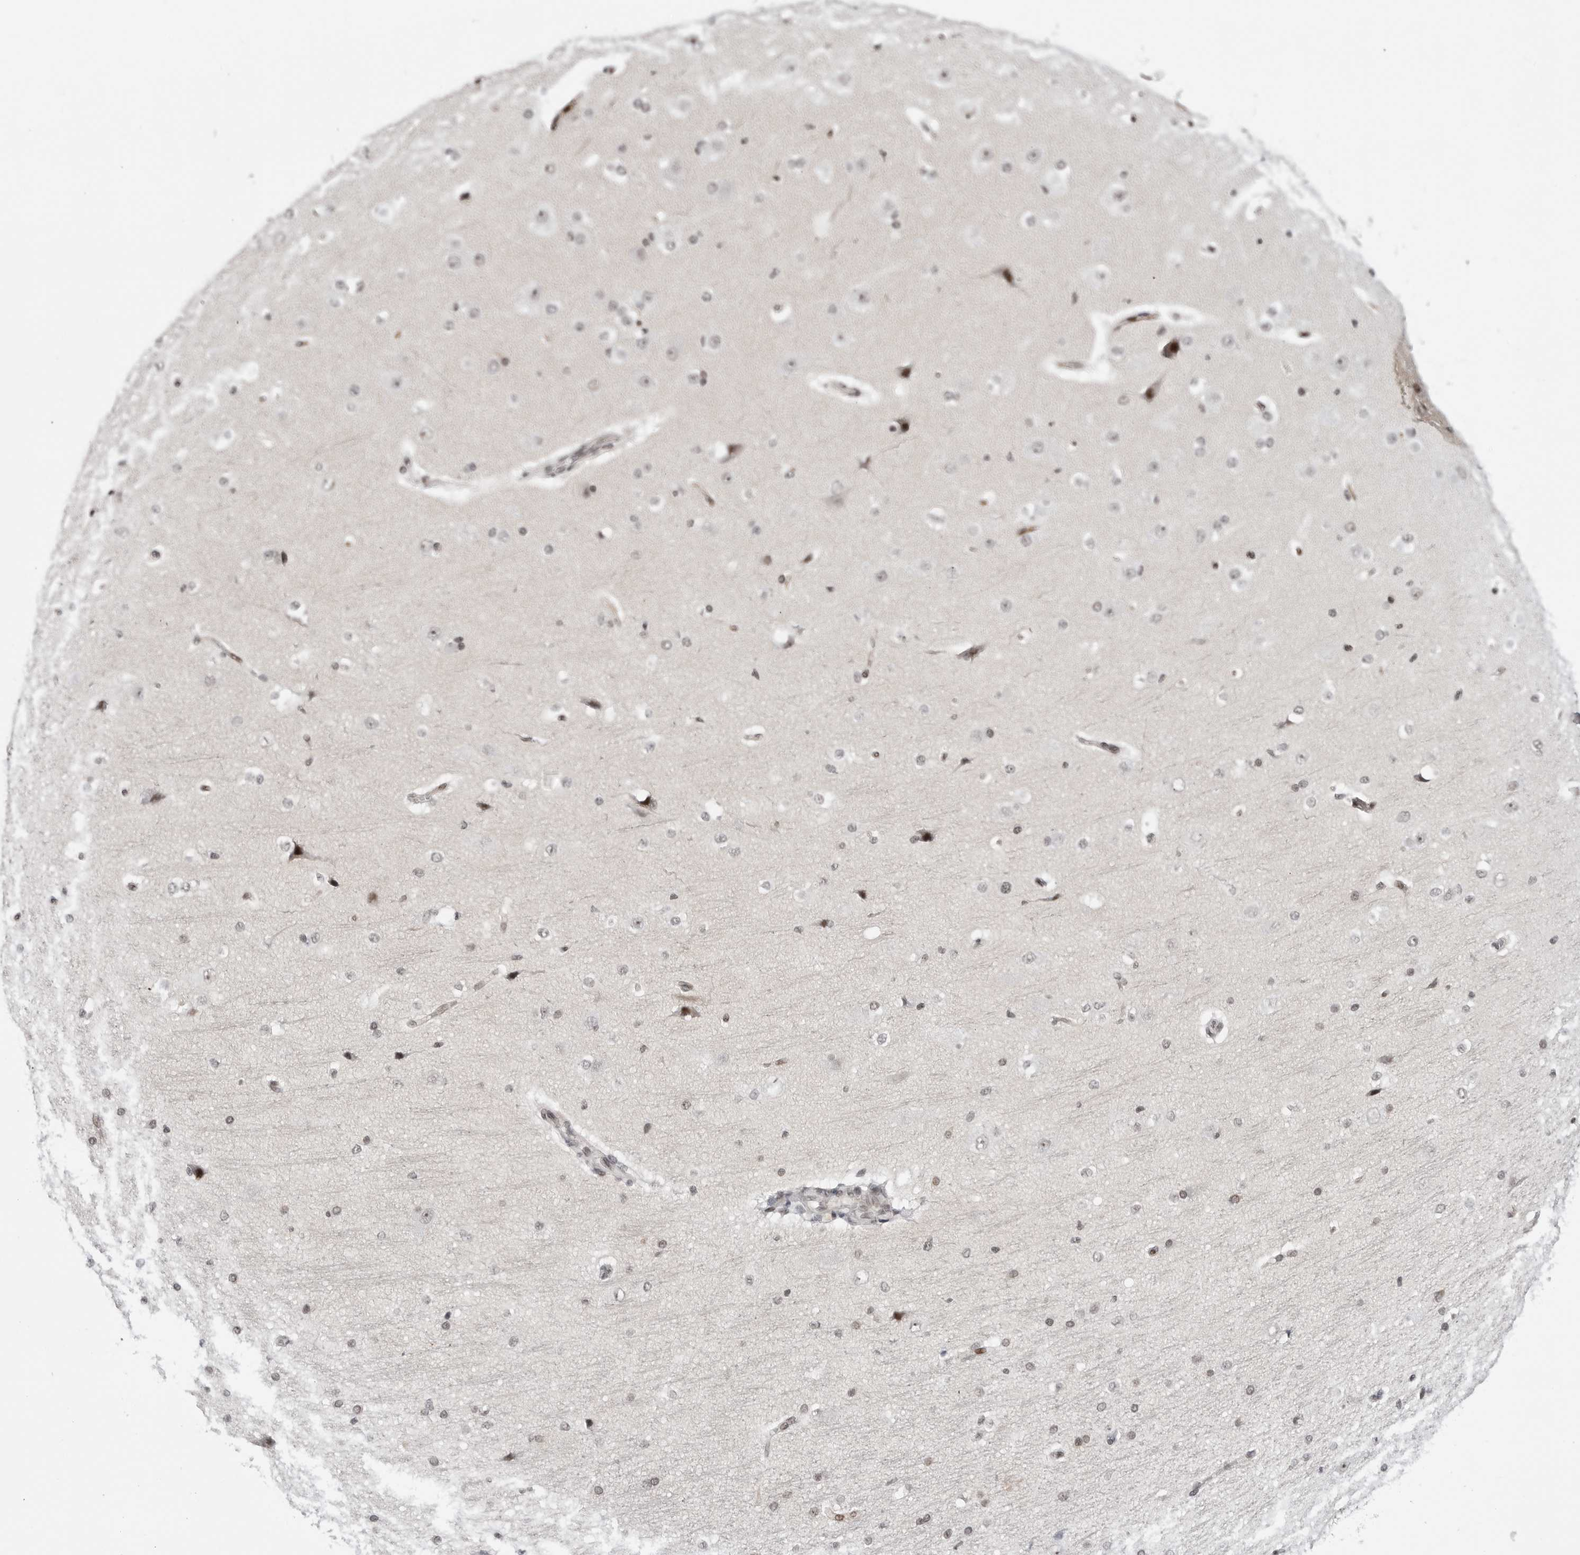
{"staining": {"intensity": "moderate", "quantity": "25%-75%", "location": "nuclear"}, "tissue": "cerebral cortex", "cell_type": "Endothelial cells", "image_type": "normal", "snomed": [{"axis": "morphology", "description": "Normal tissue, NOS"}, {"axis": "morphology", "description": "Developmental malformation"}, {"axis": "topography", "description": "Cerebral cortex"}], "caption": "Immunohistochemical staining of unremarkable cerebral cortex shows moderate nuclear protein expression in about 25%-75% of endothelial cells. The protein of interest is shown in brown color, while the nuclei are stained blue.", "gene": "TRIM66", "patient": {"sex": "female", "age": 30}}